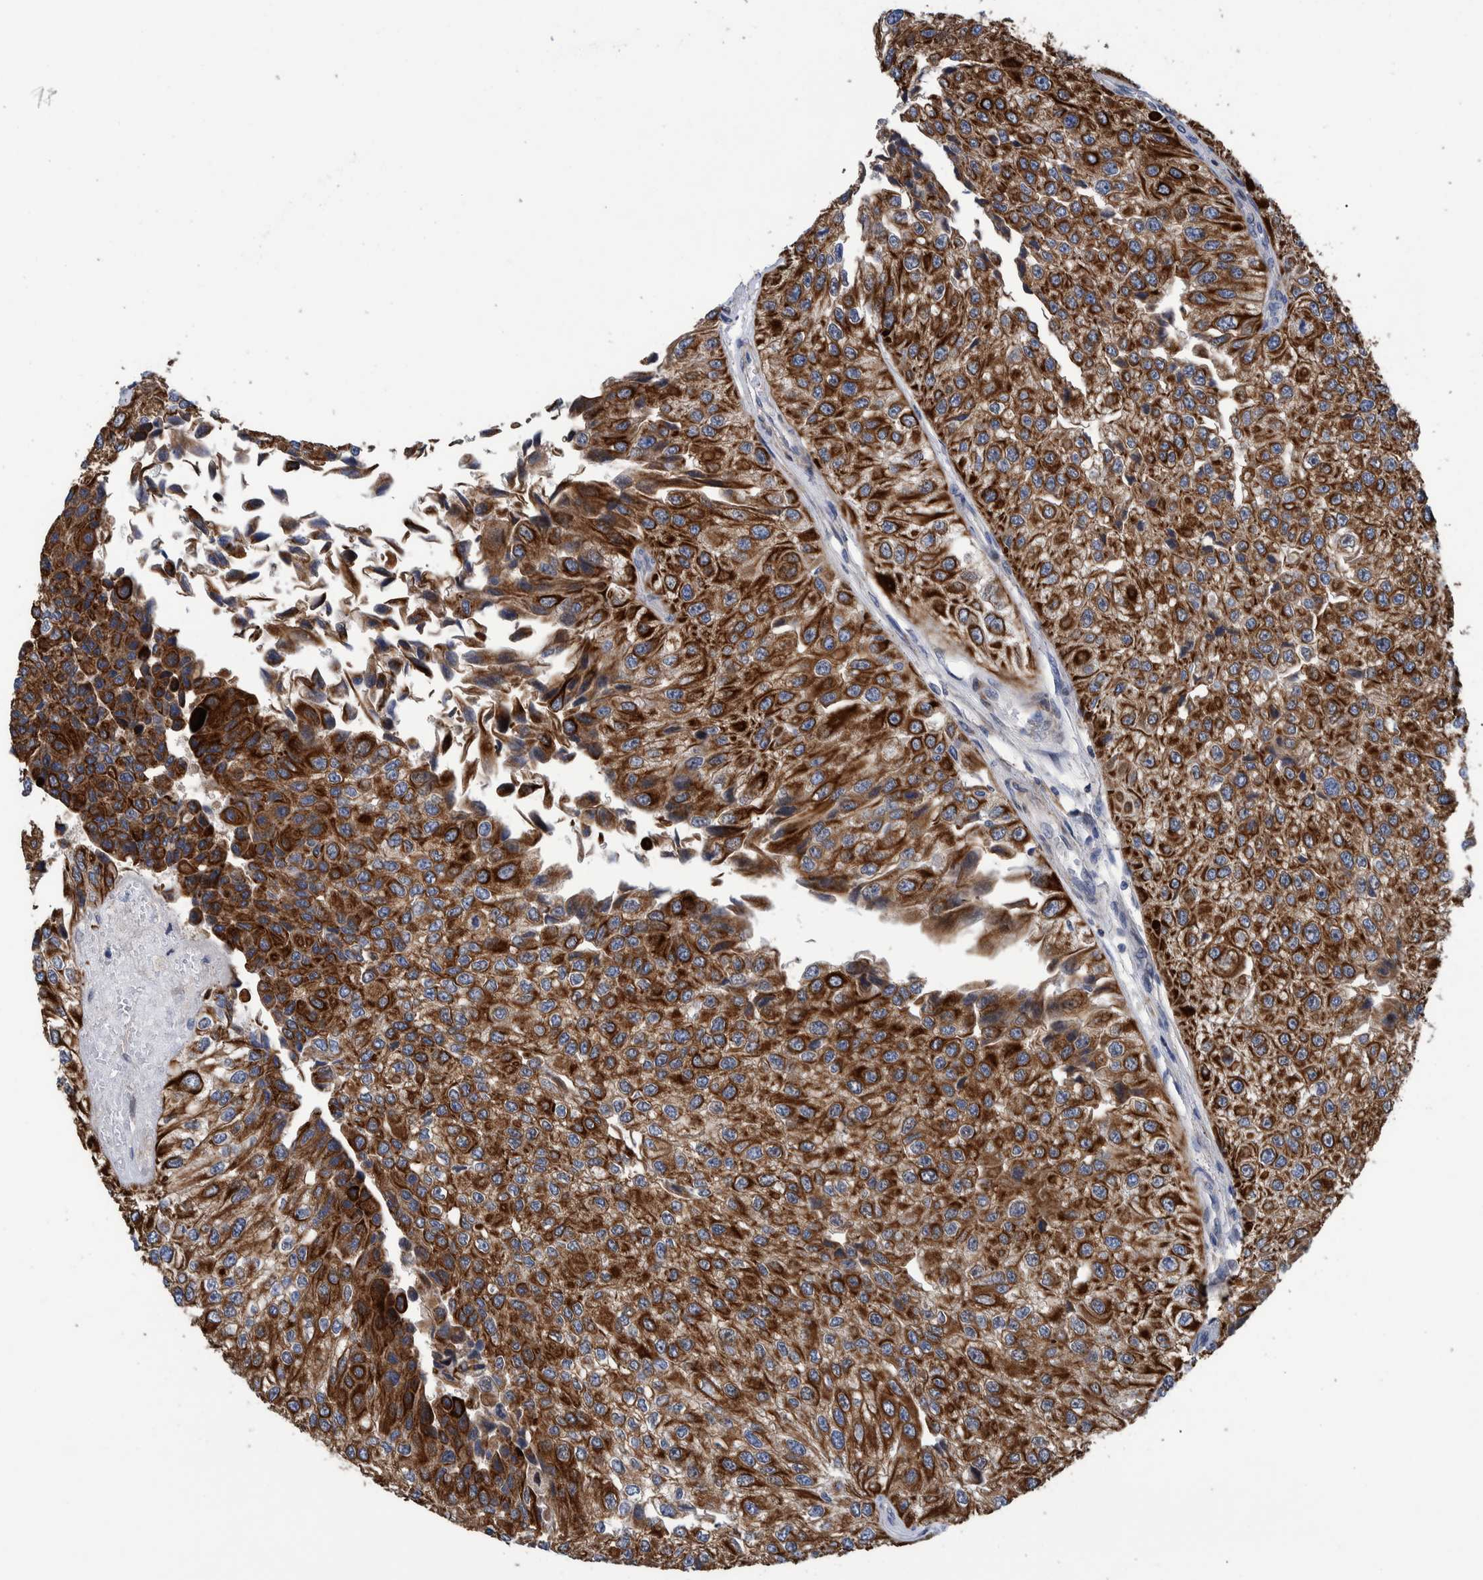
{"staining": {"intensity": "strong", "quantity": ">75%", "location": "cytoplasmic/membranous"}, "tissue": "urothelial cancer", "cell_type": "Tumor cells", "image_type": "cancer", "snomed": [{"axis": "morphology", "description": "Urothelial carcinoma, High grade"}, {"axis": "topography", "description": "Kidney"}, {"axis": "topography", "description": "Urinary bladder"}], "caption": "Urothelial cancer stained with a protein marker shows strong staining in tumor cells.", "gene": "MKS1", "patient": {"sex": "male", "age": 77}}